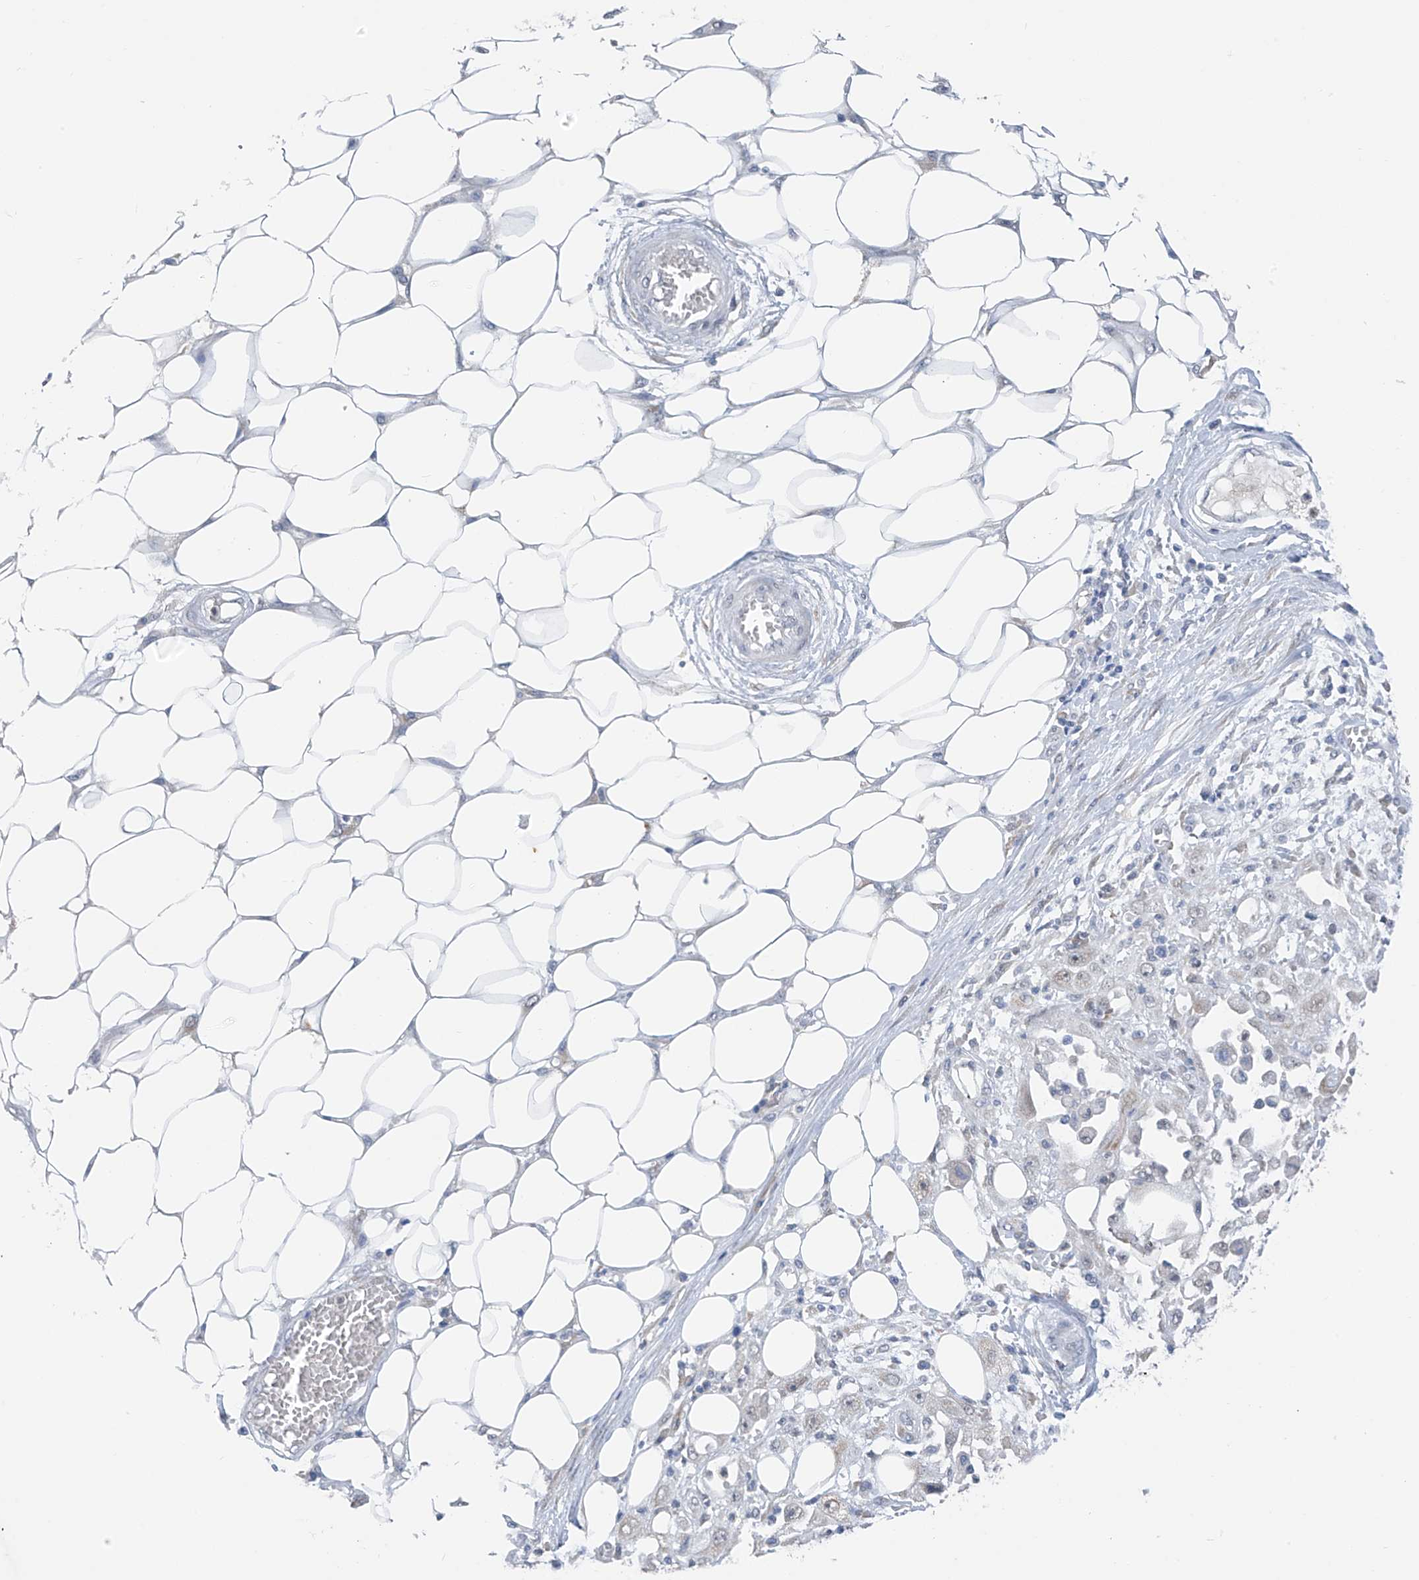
{"staining": {"intensity": "negative", "quantity": "none", "location": "none"}, "tissue": "skin cancer", "cell_type": "Tumor cells", "image_type": "cancer", "snomed": [{"axis": "morphology", "description": "Squamous cell carcinoma, NOS"}, {"axis": "morphology", "description": "Squamous cell carcinoma, metastatic, NOS"}, {"axis": "topography", "description": "Skin"}, {"axis": "topography", "description": "Lymph node"}], "caption": "Immunohistochemistry of skin cancer demonstrates no staining in tumor cells. The staining is performed using DAB (3,3'-diaminobenzidine) brown chromogen with nuclei counter-stained in using hematoxylin.", "gene": "CYP4V2", "patient": {"sex": "male", "age": 75}}